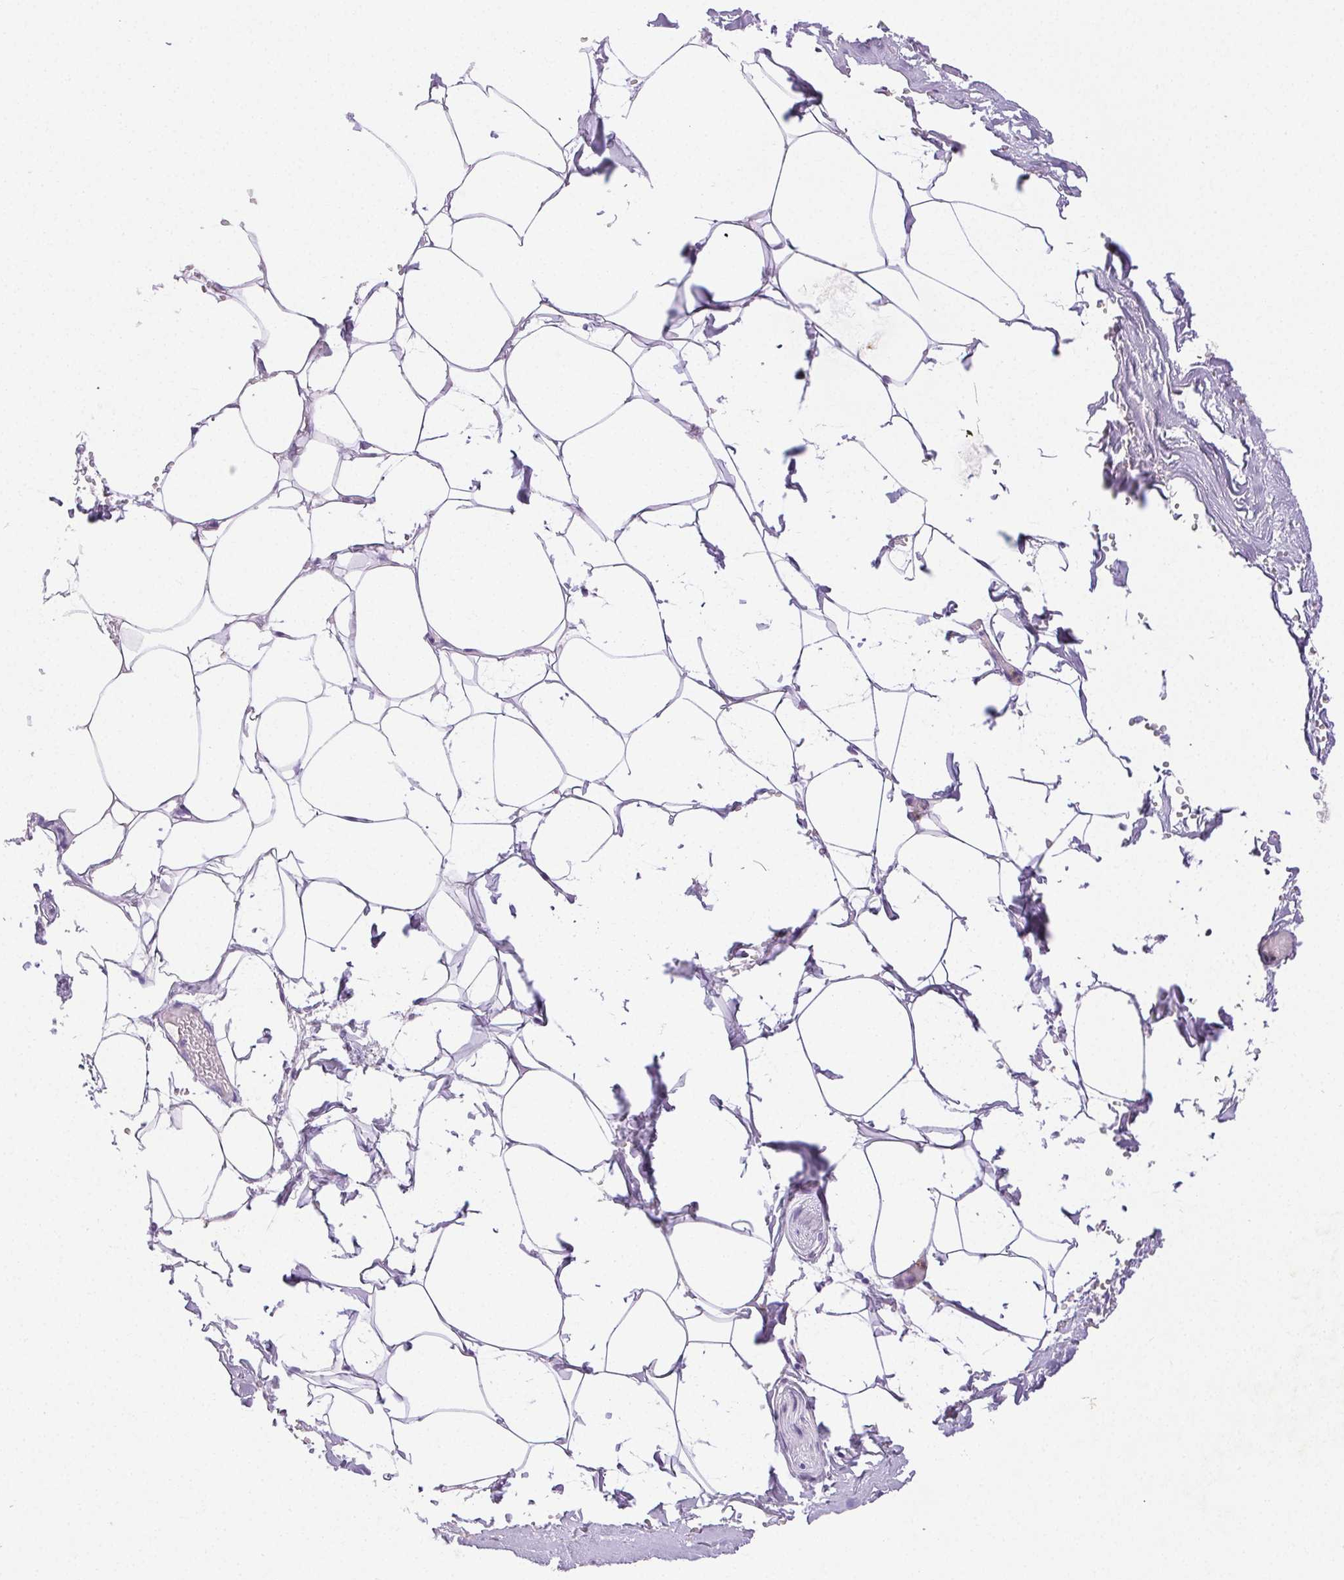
{"staining": {"intensity": "negative", "quantity": "none", "location": "none"}, "tissue": "adipose tissue", "cell_type": "Adipocytes", "image_type": "normal", "snomed": [{"axis": "morphology", "description": "Normal tissue, NOS"}, {"axis": "topography", "description": "Prostate"}, {"axis": "topography", "description": "Peripheral nerve tissue"}], "caption": "Immunohistochemical staining of unremarkable adipose tissue displays no significant staining in adipocytes.", "gene": "EMX2", "patient": {"sex": "male", "age": 55}}